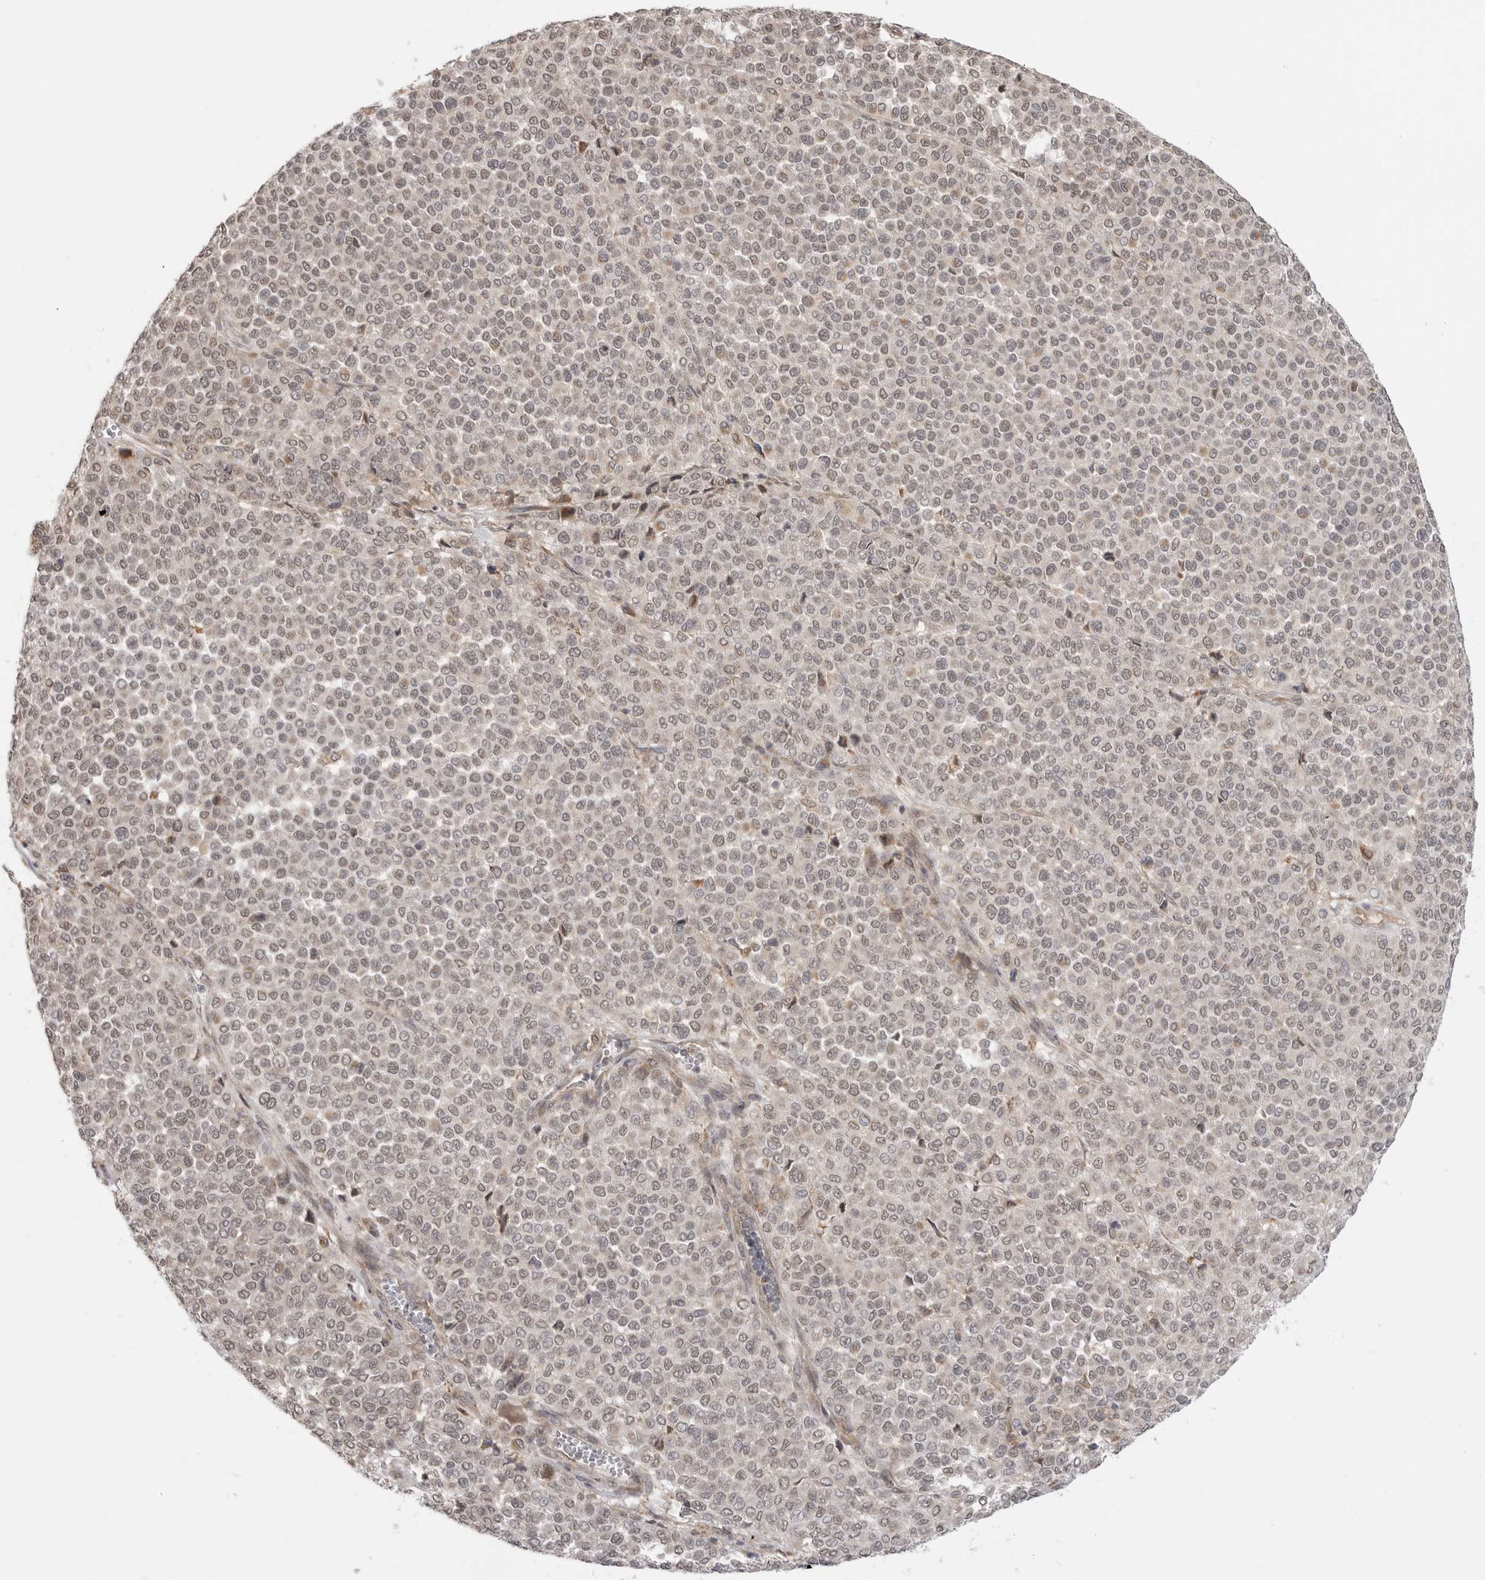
{"staining": {"intensity": "weak", "quantity": ">75%", "location": "nuclear"}, "tissue": "melanoma", "cell_type": "Tumor cells", "image_type": "cancer", "snomed": [{"axis": "morphology", "description": "Malignant melanoma, Metastatic site"}, {"axis": "topography", "description": "Pancreas"}], "caption": "High-magnification brightfield microscopy of melanoma stained with DAB (3,3'-diaminobenzidine) (brown) and counterstained with hematoxylin (blue). tumor cells exhibit weak nuclear staining is present in approximately>75% of cells.", "gene": "KALRN", "patient": {"sex": "female", "age": 30}}